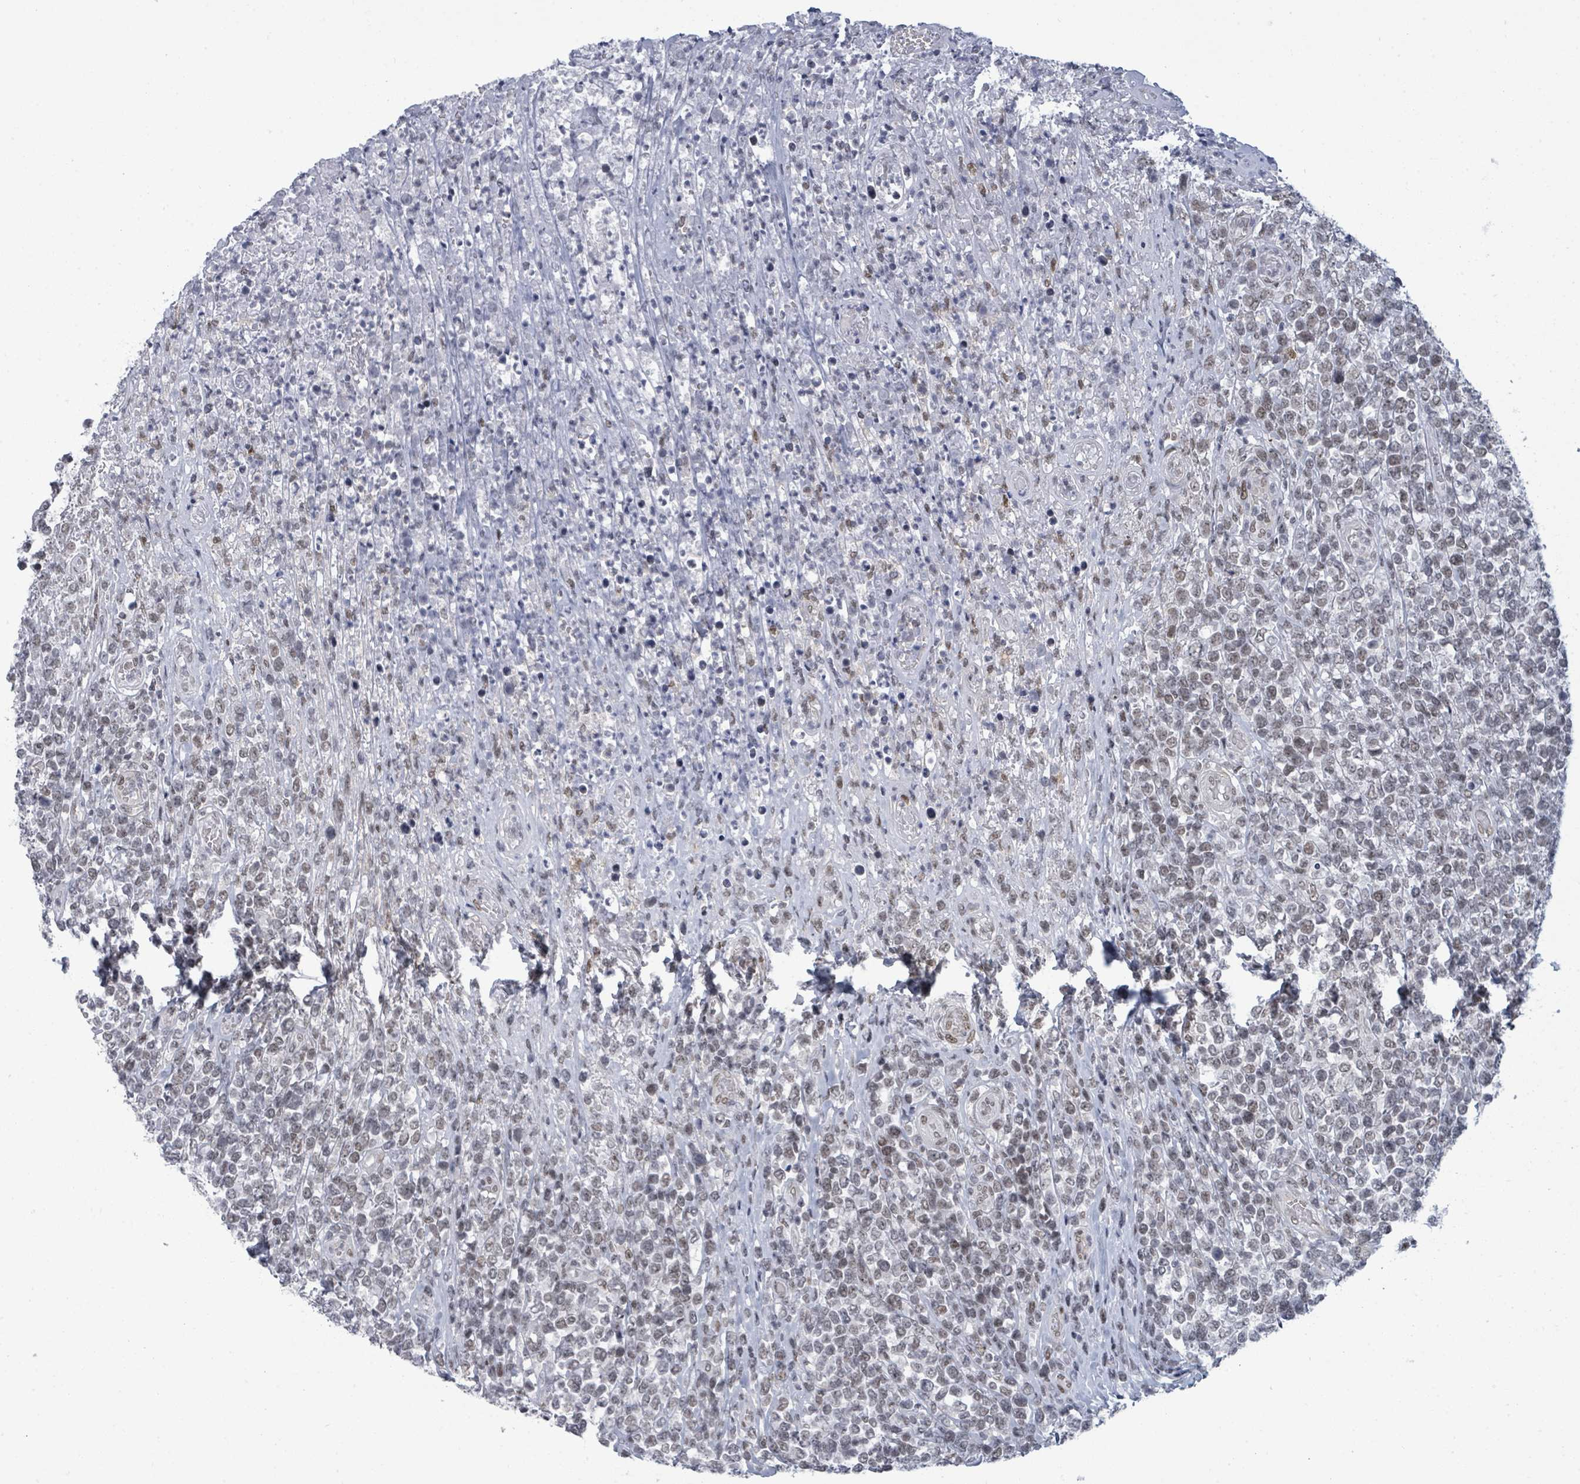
{"staining": {"intensity": "weak", "quantity": "25%-75%", "location": "nuclear"}, "tissue": "lymphoma", "cell_type": "Tumor cells", "image_type": "cancer", "snomed": [{"axis": "morphology", "description": "Malignant lymphoma, non-Hodgkin's type, High grade"}, {"axis": "topography", "description": "Soft tissue"}], "caption": "DAB (3,3'-diaminobenzidine) immunohistochemical staining of human lymphoma exhibits weak nuclear protein expression in approximately 25%-75% of tumor cells. The protein is shown in brown color, while the nuclei are stained blue.", "gene": "ERCC5", "patient": {"sex": "female", "age": 56}}